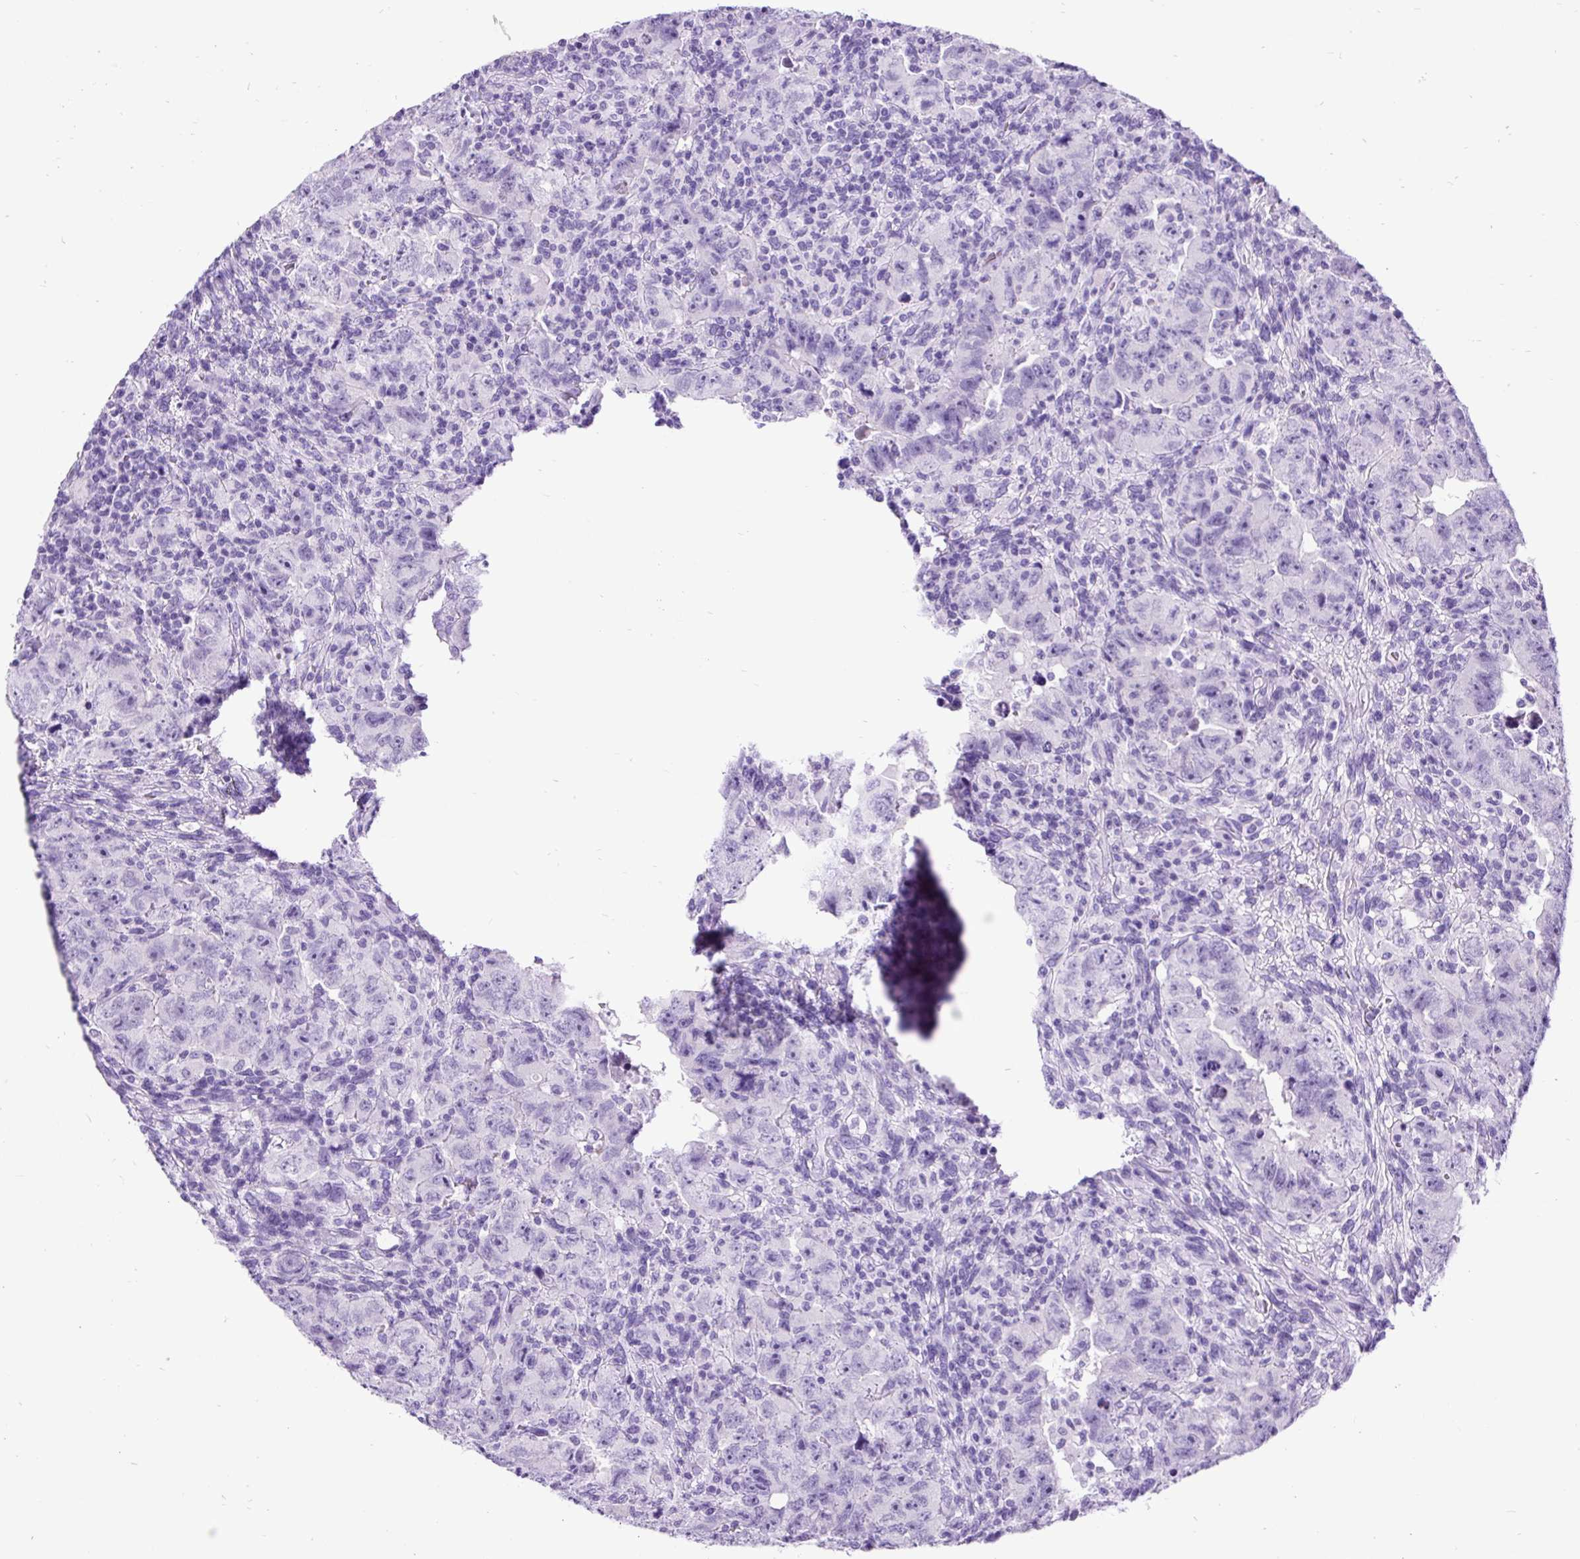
{"staining": {"intensity": "negative", "quantity": "none", "location": "none"}, "tissue": "testis cancer", "cell_type": "Tumor cells", "image_type": "cancer", "snomed": [{"axis": "morphology", "description": "Carcinoma, Embryonal, NOS"}, {"axis": "topography", "description": "Testis"}], "caption": "High power microscopy micrograph of an immunohistochemistry (IHC) histopathology image of embryonal carcinoma (testis), revealing no significant expression in tumor cells.", "gene": "PDIA2", "patient": {"sex": "male", "age": 24}}